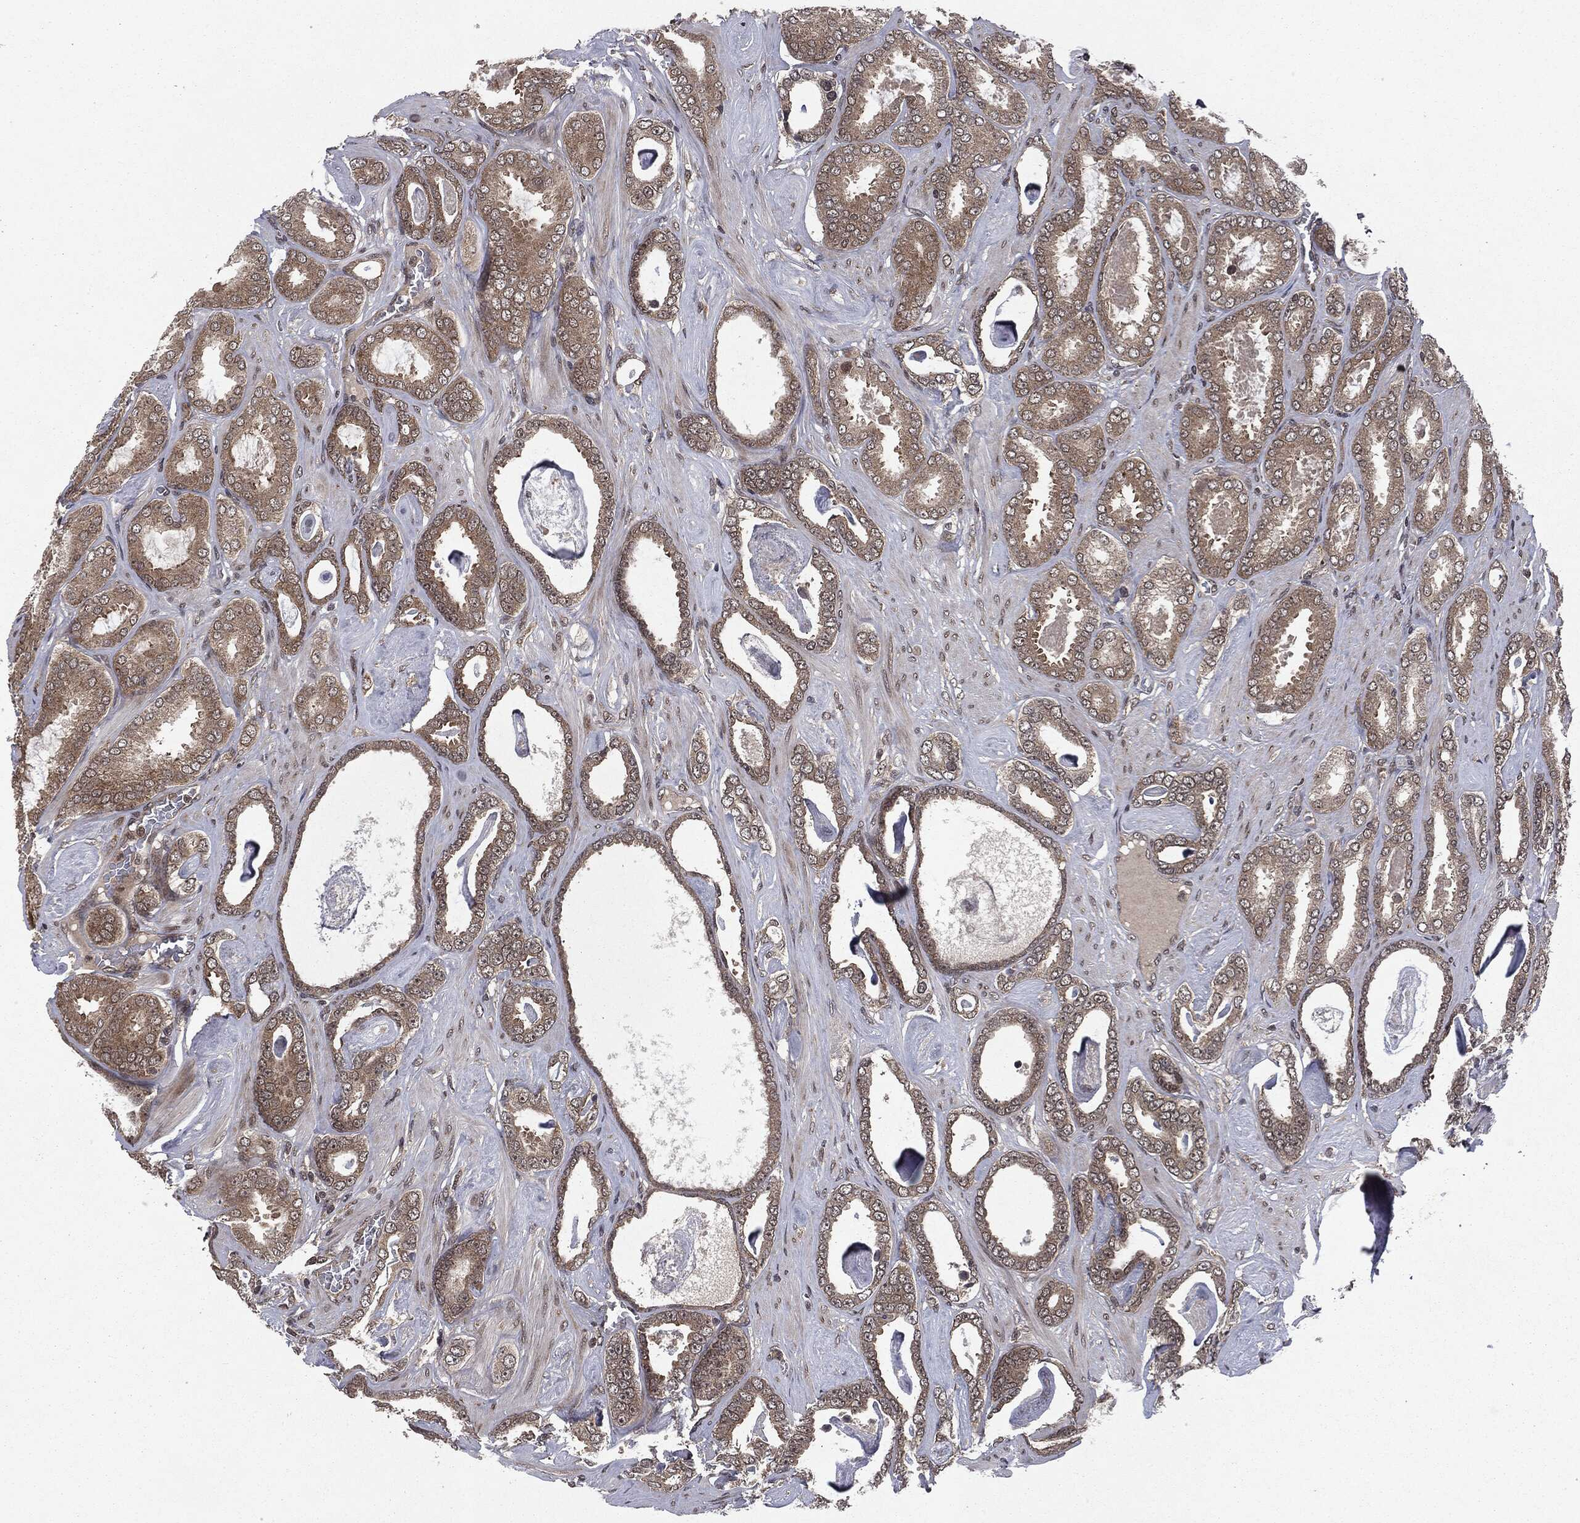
{"staining": {"intensity": "moderate", "quantity": "25%-75%", "location": "cytoplasmic/membranous"}, "tissue": "prostate cancer", "cell_type": "Tumor cells", "image_type": "cancer", "snomed": [{"axis": "morphology", "description": "Adenocarcinoma, High grade"}, {"axis": "topography", "description": "Prostate"}], "caption": "Adenocarcinoma (high-grade) (prostate) stained with IHC reveals moderate cytoplasmic/membranous expression in about 25%-75% of tumor cells.", "gene": "STAU2", "patient": {"sex": "male", "age": 63}}